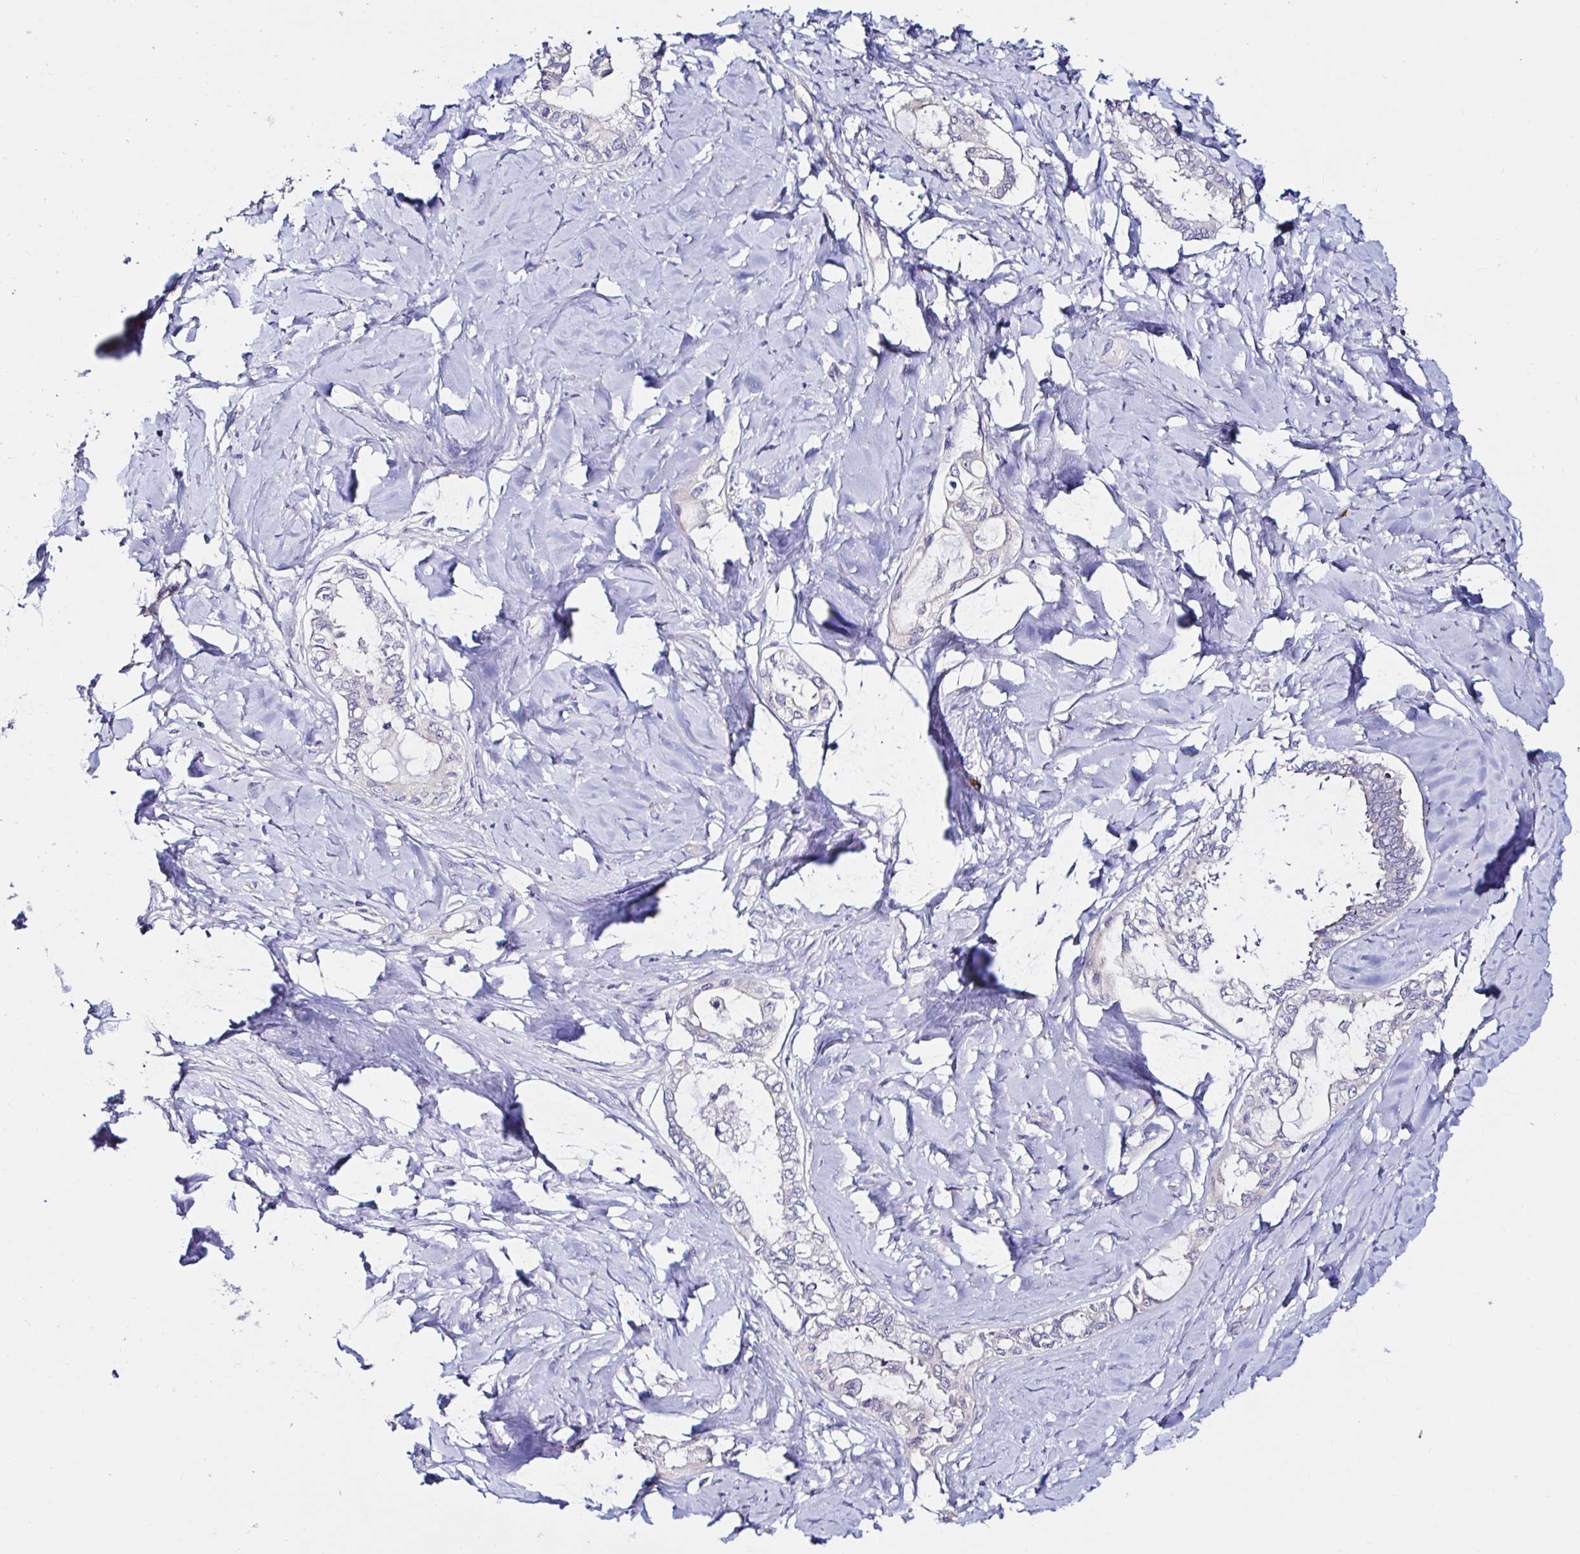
{"staining": {"intensity": "negative", "quantity": "none", "location": "none"}, "tissue": "ovarian cancer", "cell_type": "Tumor cells", "image_type": "cancer", "snomed": [{"axis": "morphology", "description": "Carcinoma, endometroid"}, {"axis": "topography", "description": "Ovary"}], "caption": "Photomicrograph shows no protein expression in tumor cells of ovarian endometroid carcinoma tissue.", "gene": "VSIG2", "patient": {"sex": "female", "age": 70}}